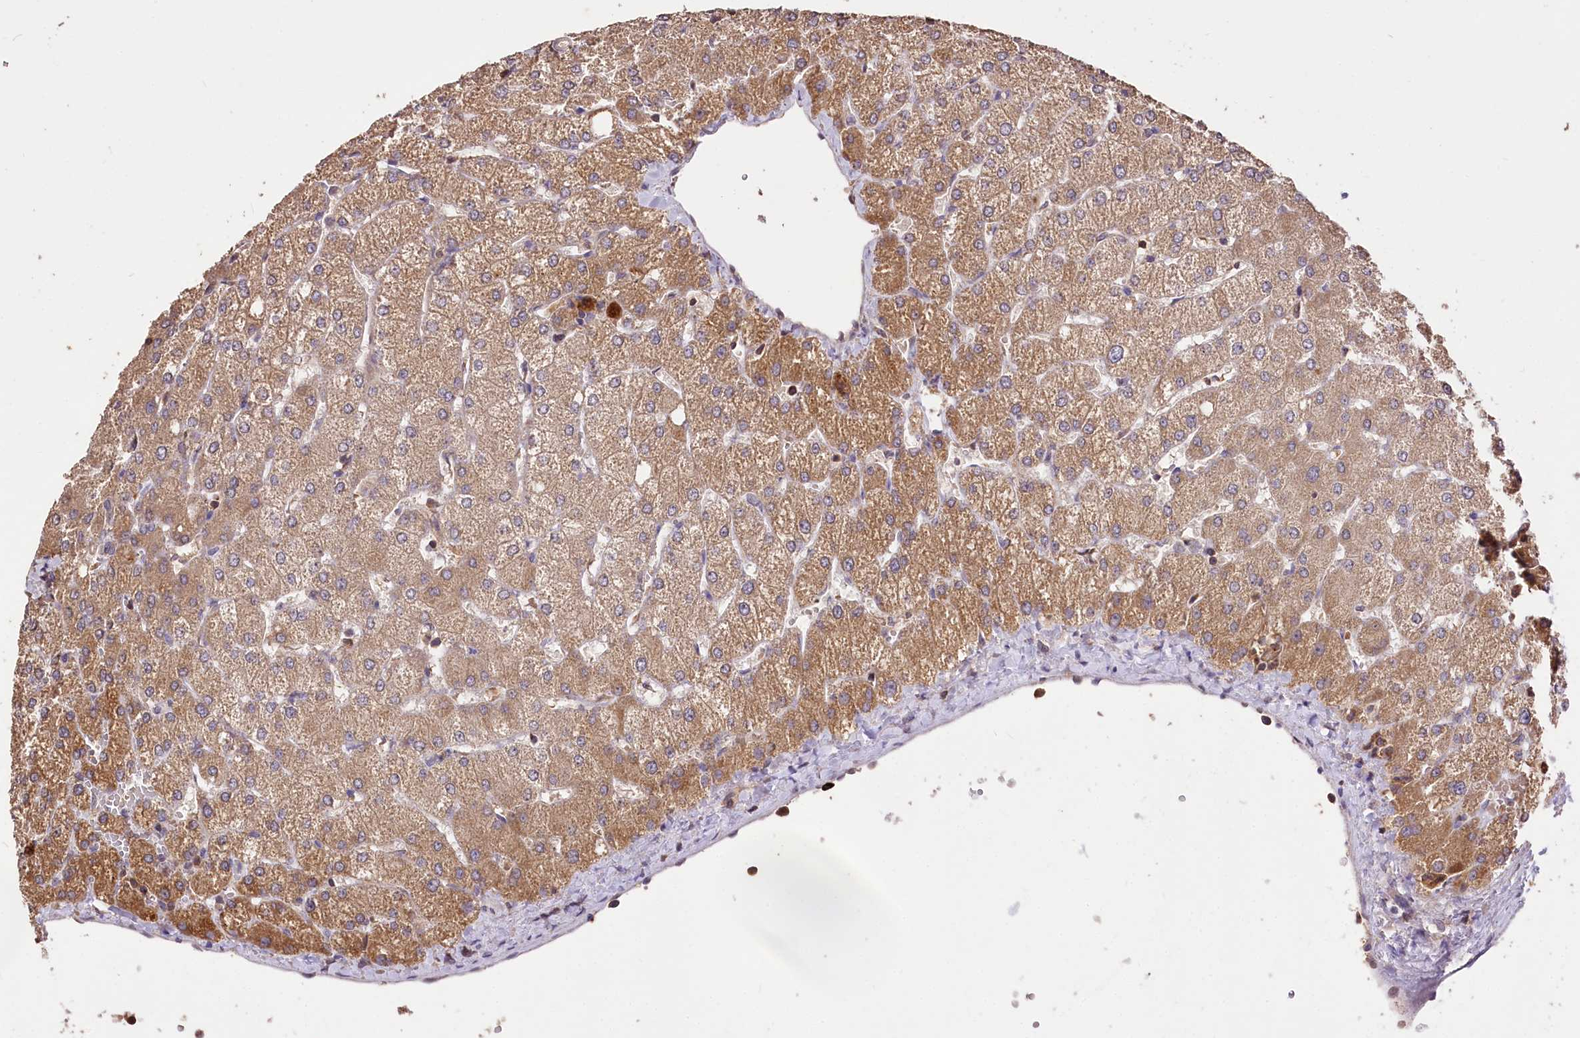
{"staining": {"intensity": "negative", "quantity": "none", "location": "none"}, "tissue": "liver", "cell_type": "Cholangiocytes", "image_type": "normal", "snomed": [{"axis": "morphology", "description": "Normal tissue, NOS"}, {"axis": "topography", "description": "Liver"}], "caption": "Immunohistochemistry of normal liver demonstrates no staining in cholangiocytes. Brightfield microscopy of immunohistochemistry (IHC) stained with DAB (brown) and hematoxylin (blue), captured at high magnification.", "gene": "SERGEF", "patient": {"sex": "female", "age": 54}}